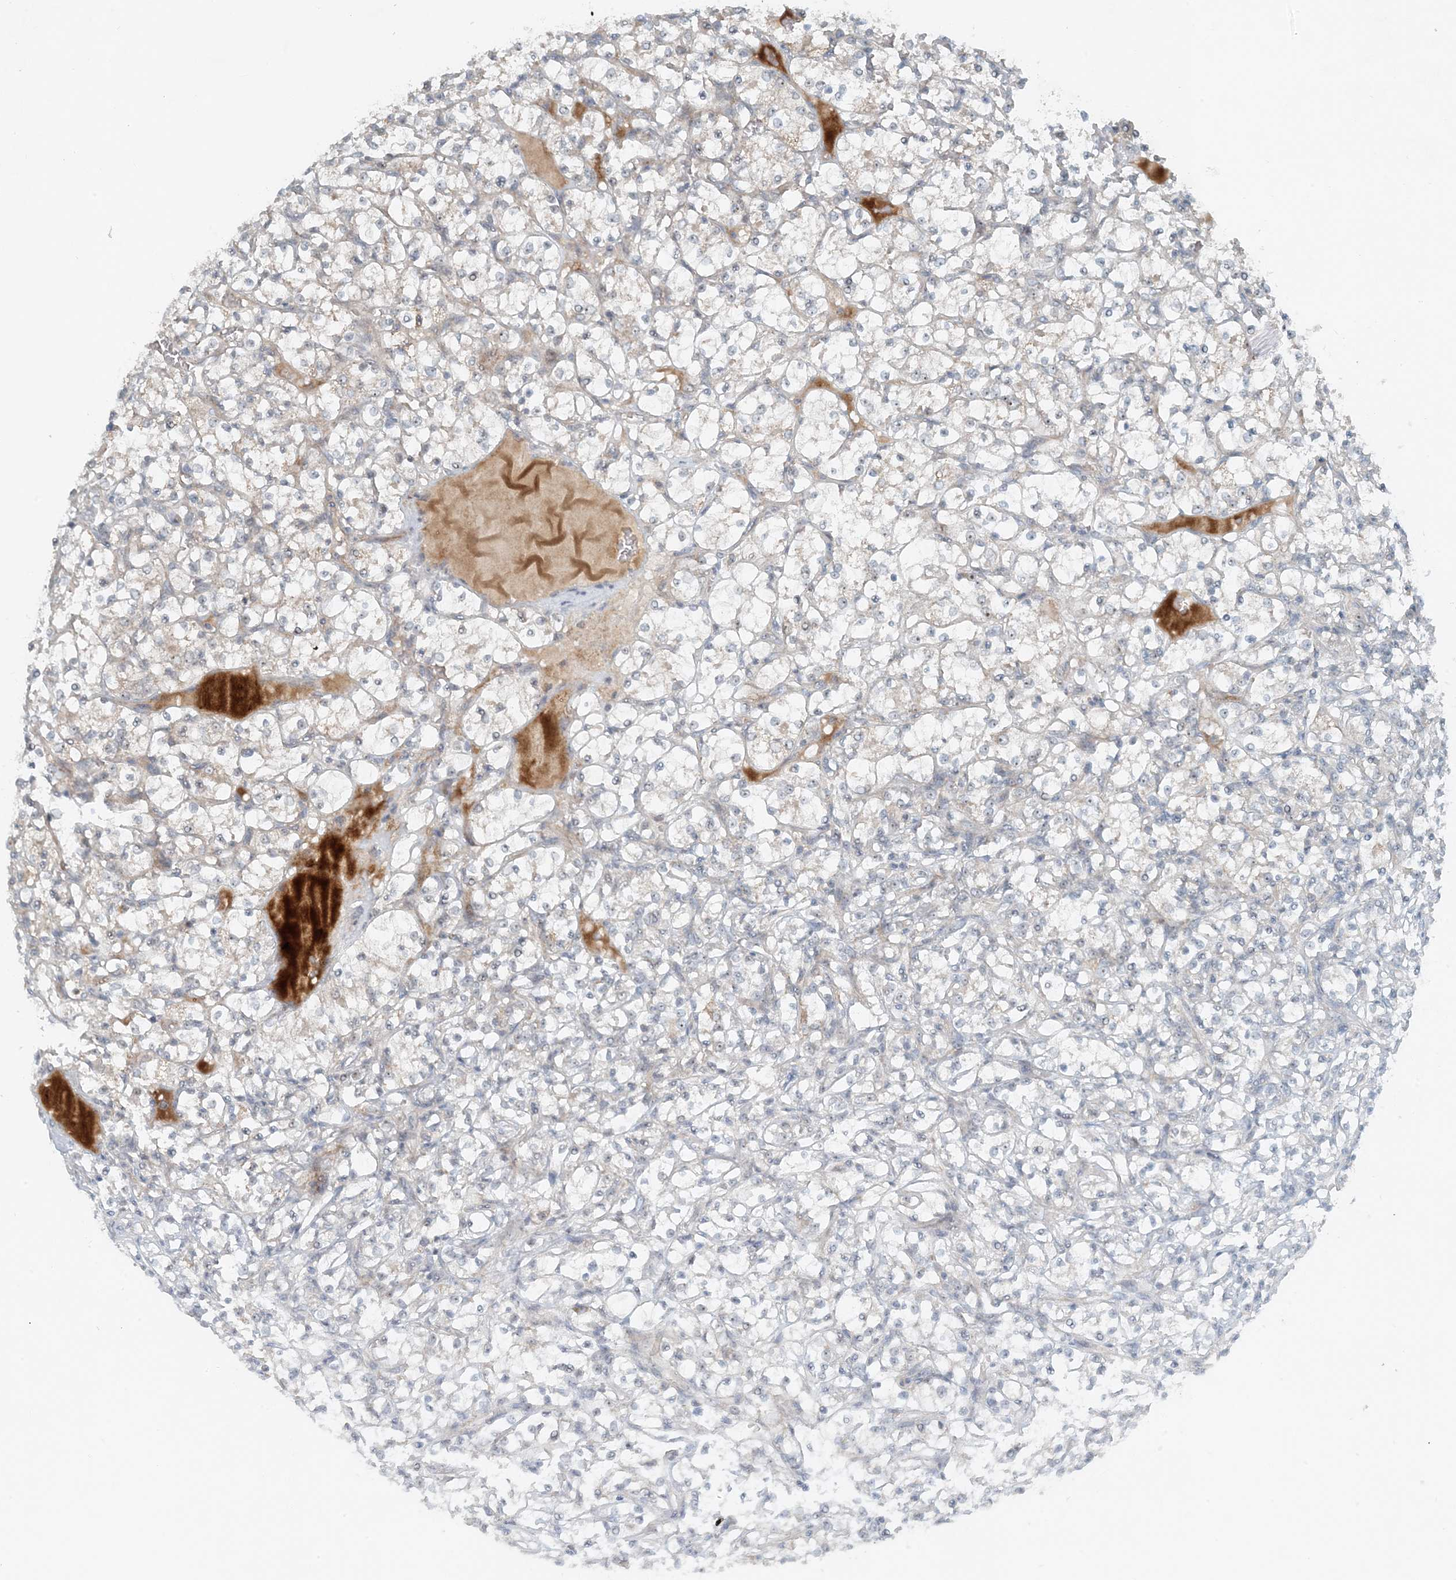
{"staining": {"intensity": "negative", "quantity": "none", "location": "none"}, "tissue": "renal cancer", "cell_type": "Tumor cells", "image_type": "cancer", "snomed": [{"axis": "morphology", "description": "Adenocarcinoma, NOS"}, {"axis": "topography", "description": "Kidney"}], "caption": "Renal cancer (adenocarcinoma) stained for a protein using IHC reveals no expression tumor cells.", "gene": "MITD1", "patient": {"sex": "female", "age": 69}}